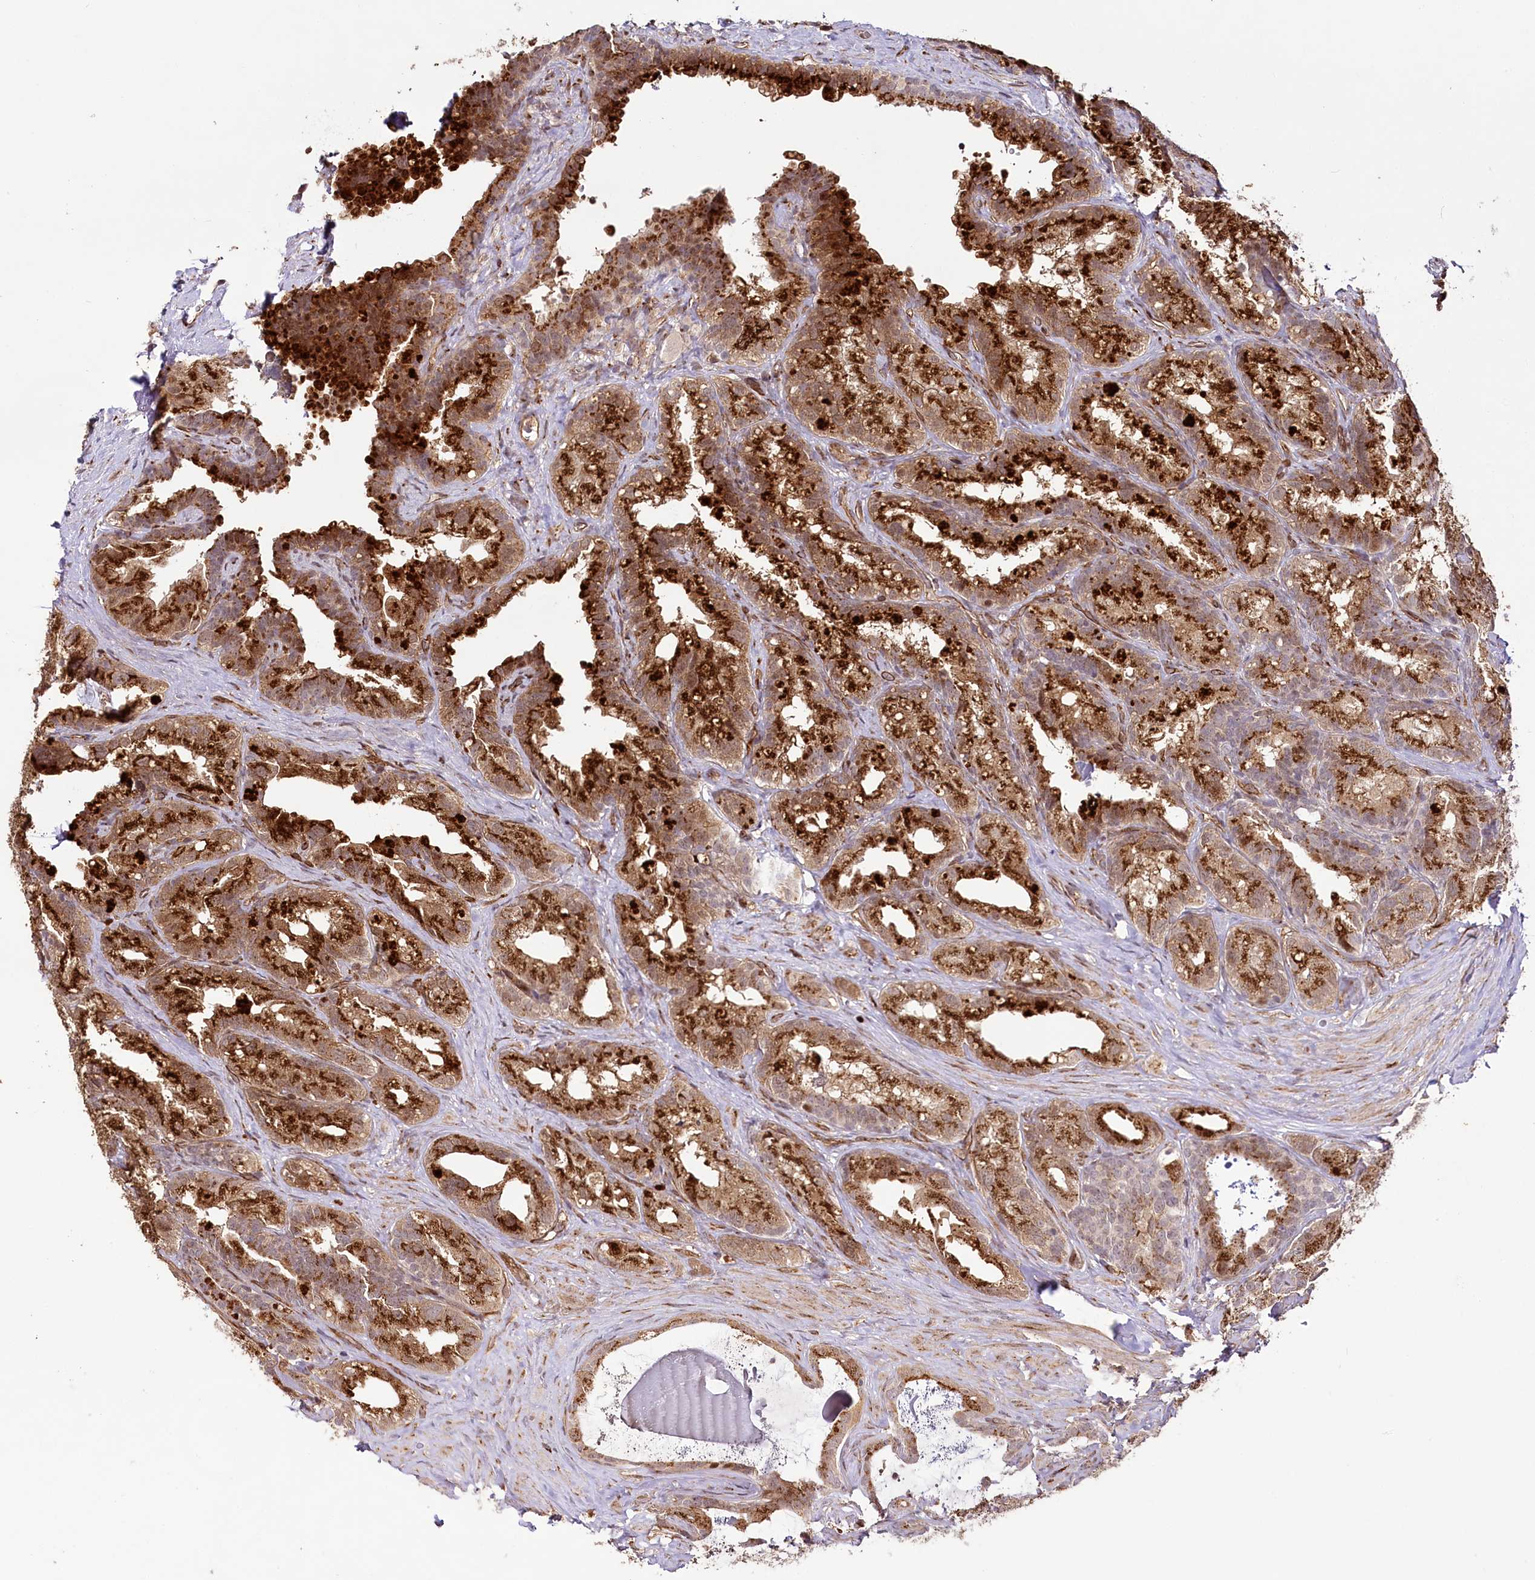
{"staining": {"intensity": "strong", "quantity": ">75%", "location": "cytoplasmic/membranous"}, "tissue": "seminal vesicle", "cell_type": "Glandular cells", "image_type": "normal", "snomed": [{"axis": "morphology", "description": "Normal tissue, NOS"}, {"axis": "topography", "description": "Seminal veicle"}], "caption": "Immunohistochemical staining of unremarkable seminal vesicle exhibits high levels of strong cytoplasmic/membranous positivity in about >75% of glandular cells. Nuclei are stained in blue.", "gene": "COPG1", "patient": {"sex": "male", "age": 60}}